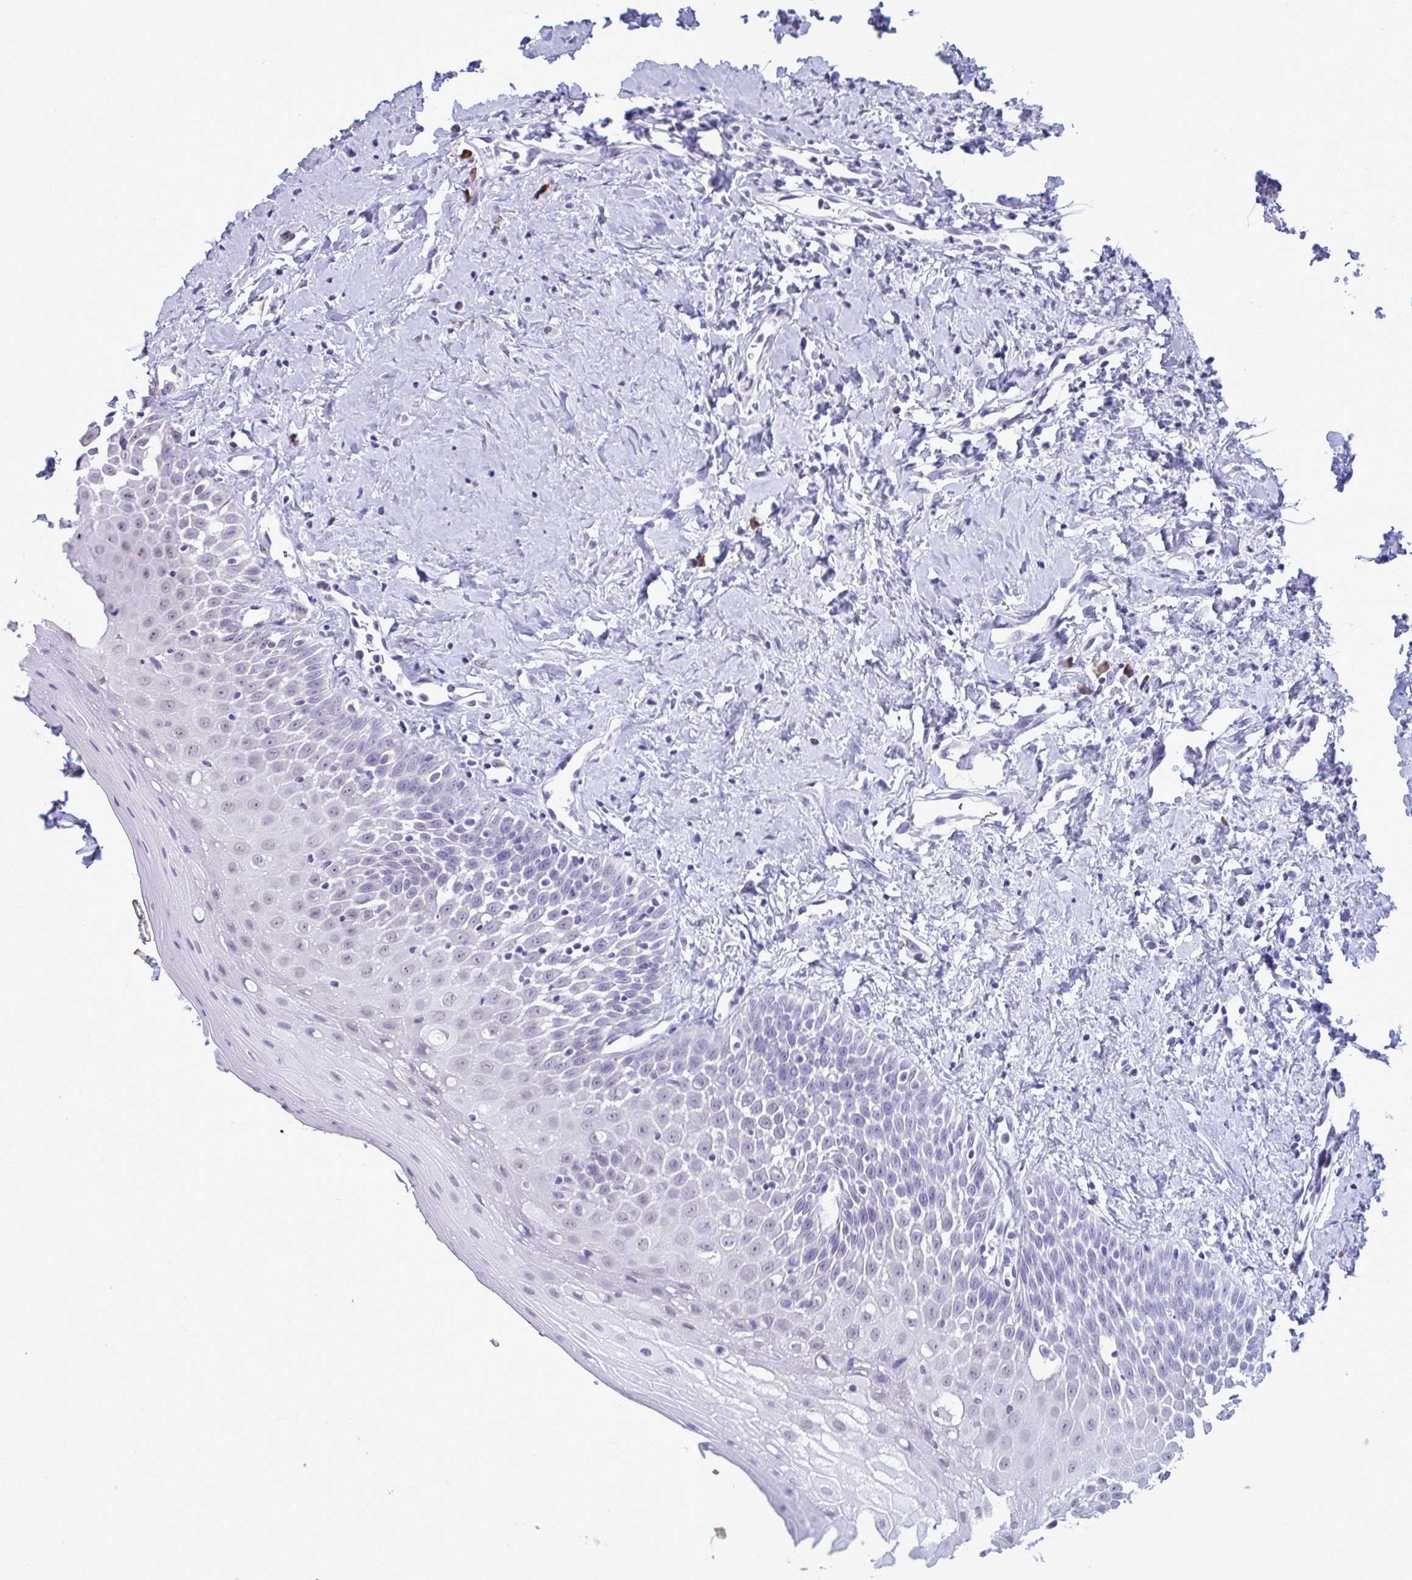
{"staining": {"intensity": "weak", "quantity": "<25%", "location": "nuclear"}, "tissue": "oral mucosa", "cell_type": "Squamous epithelial cells", "image_type": "normal", "snomed": [{"axis": "morphology", "description": "Normal tissue, NOS"}, {"axis": "topography", "description": "Oral tissue"}], "caption": "DAB immunohistochemical staining of benign human oral mucosa displays no significant expression in squamous epithelial cells.", "gene": "PROSER1", "patient": {"sex": "female", "age": 70}}